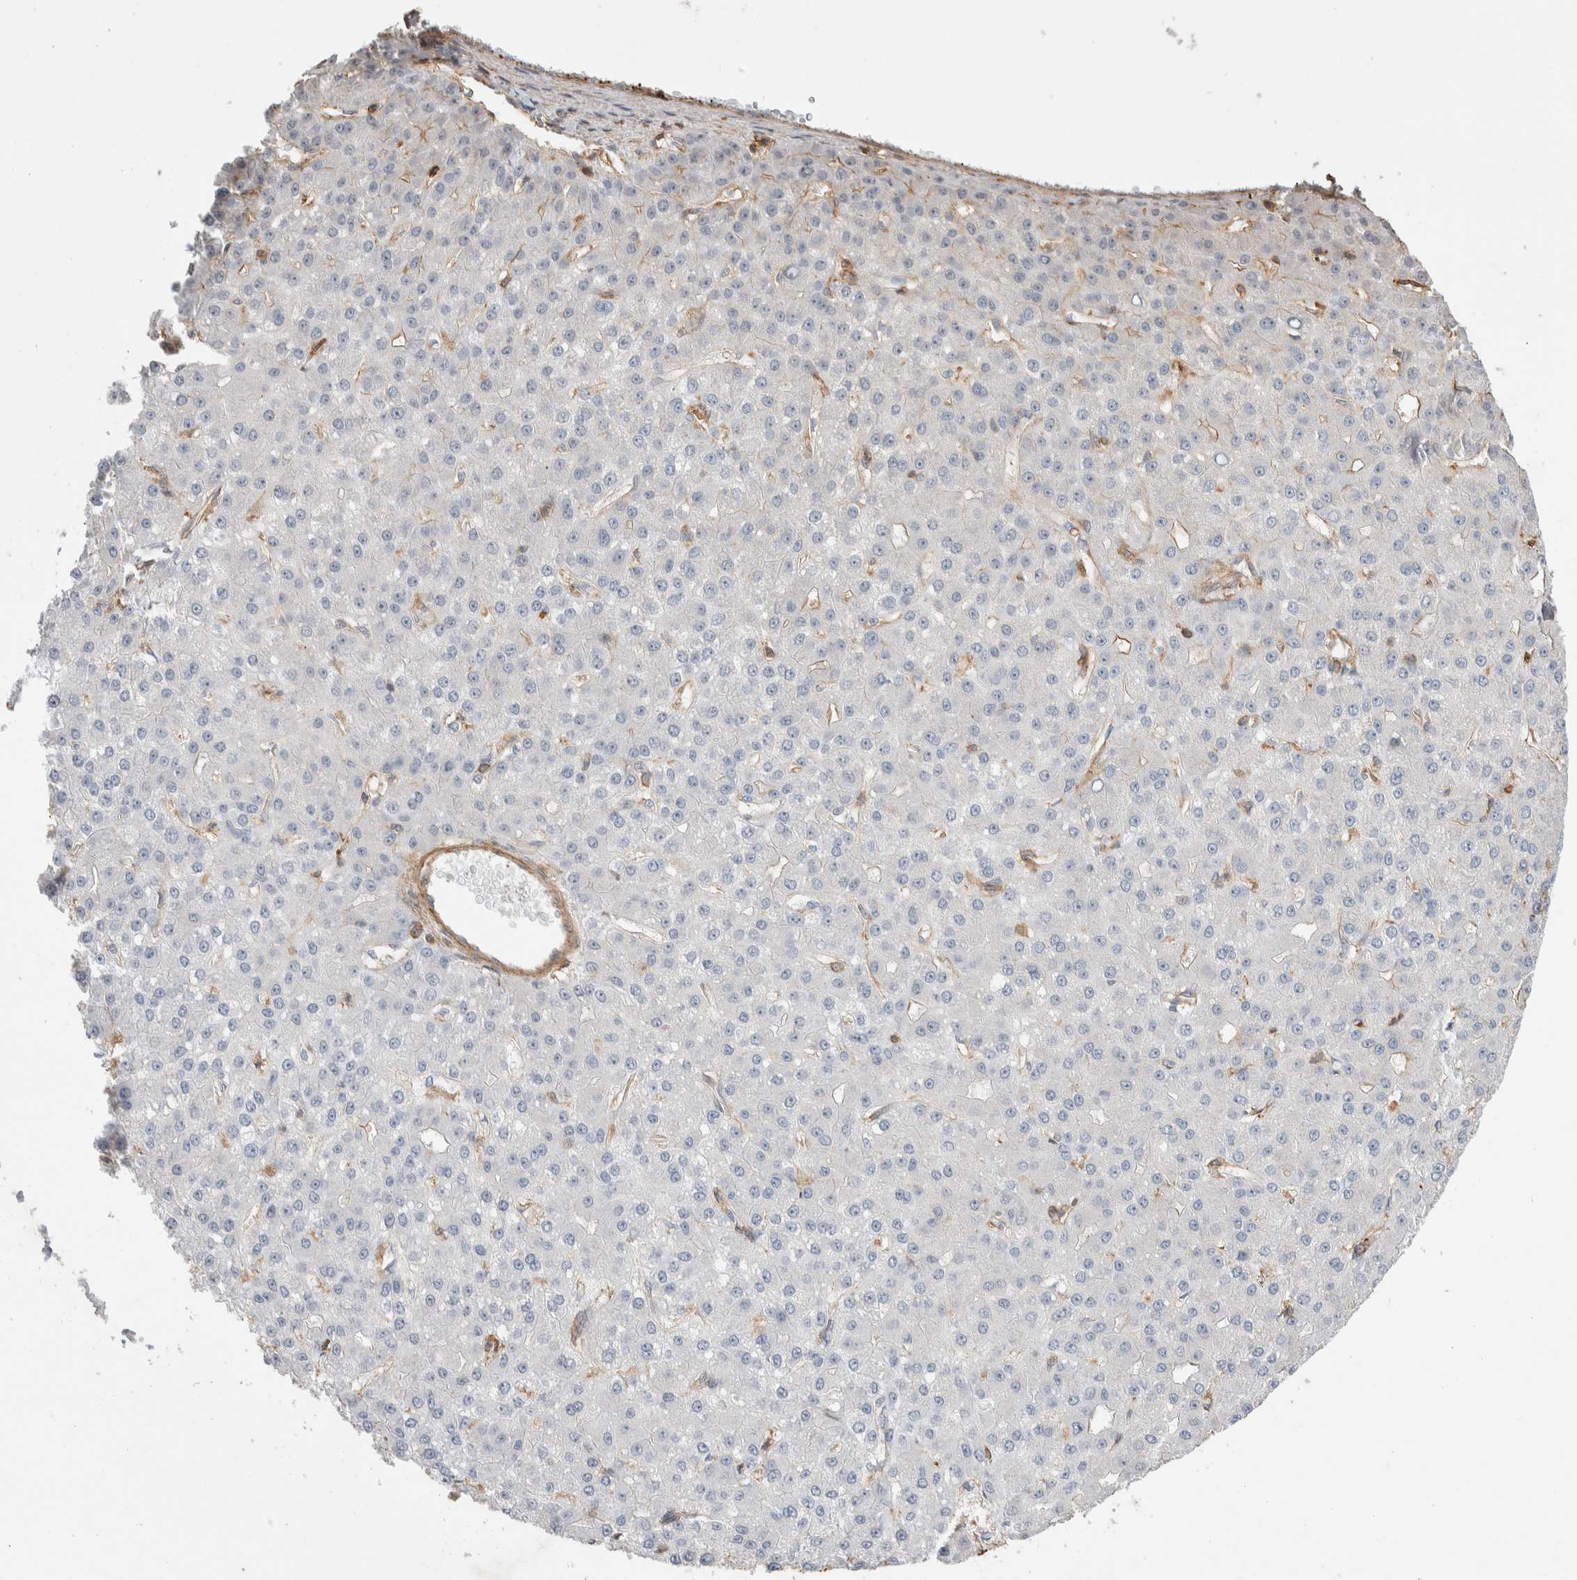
{"staining": {"intensity": "negative", "quantity": "none", "location": "none"}, "tissue": "liver cancer", "cell_type": "Tumor cells", "image_type": "cancer", "snomed": [{"axis": "morphology", "description": "Carcinoma, Hepatocellular, NOS"}, {"axis": "topography", "description": "Liver"}], "caption": "Tumor cells show no significant staining in liver cancer (hepatocellular carcinoma).", "gene": "ZNF704", "patient": {"sex": "male", "age": 67}}